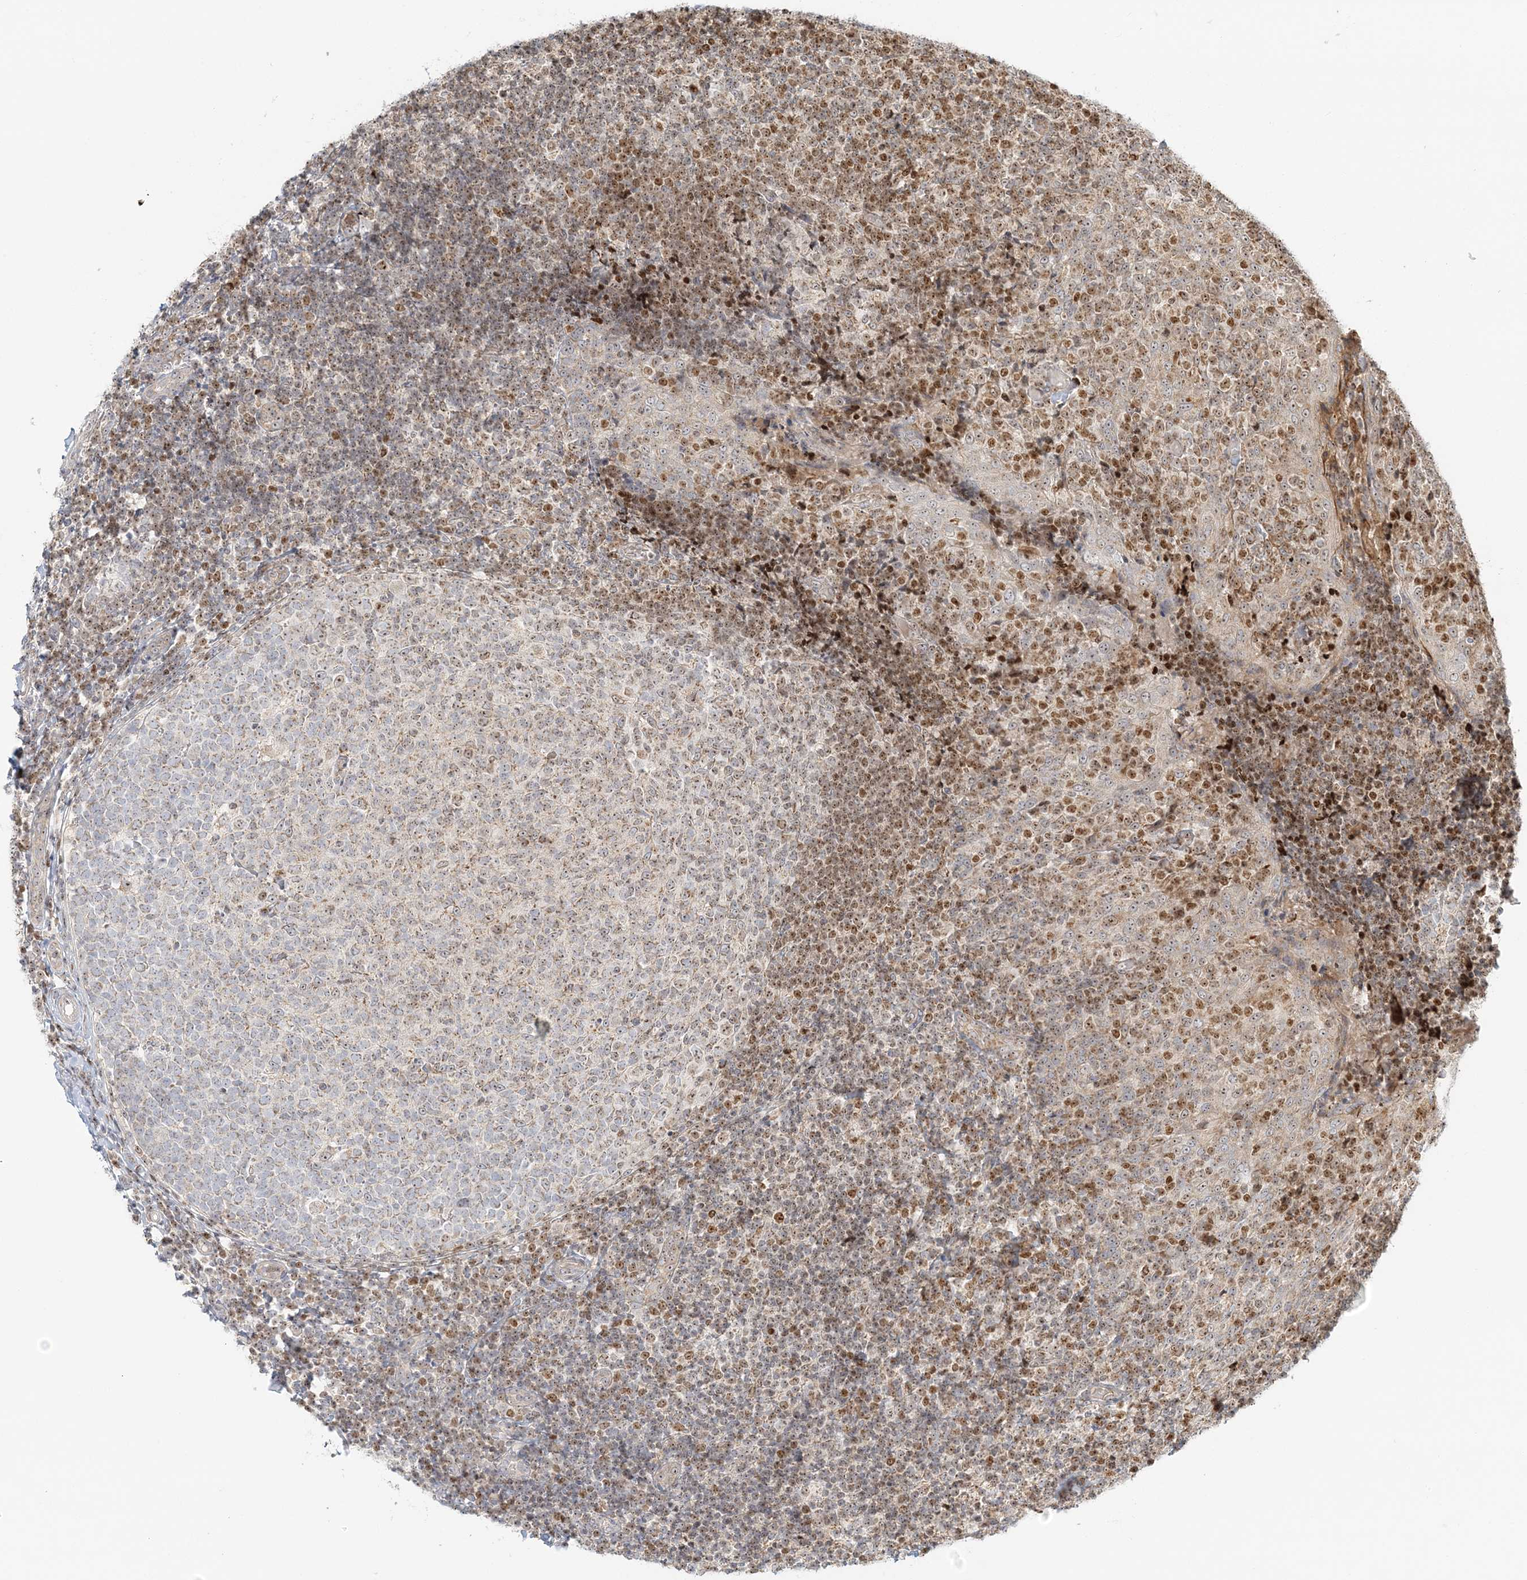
{"staining": {"intensity": "weak", "quantity": "25%-75%", "location": "nuclear"}, "tissue": "tonsil", "cell_type": "Germinal center cells", "image_type": "normal", "snomed": [{"axis": "morphology", "description": "Normal tissue, NOS"}, {"axis": "topography", "description": "Tonsil"}], "caption": "Weak nuclear protein expression is present in about 25%-75% of germinal center cells in tonsil.", "gene": "UBE2F", "patient": {"sex": "female", "age": 19}}